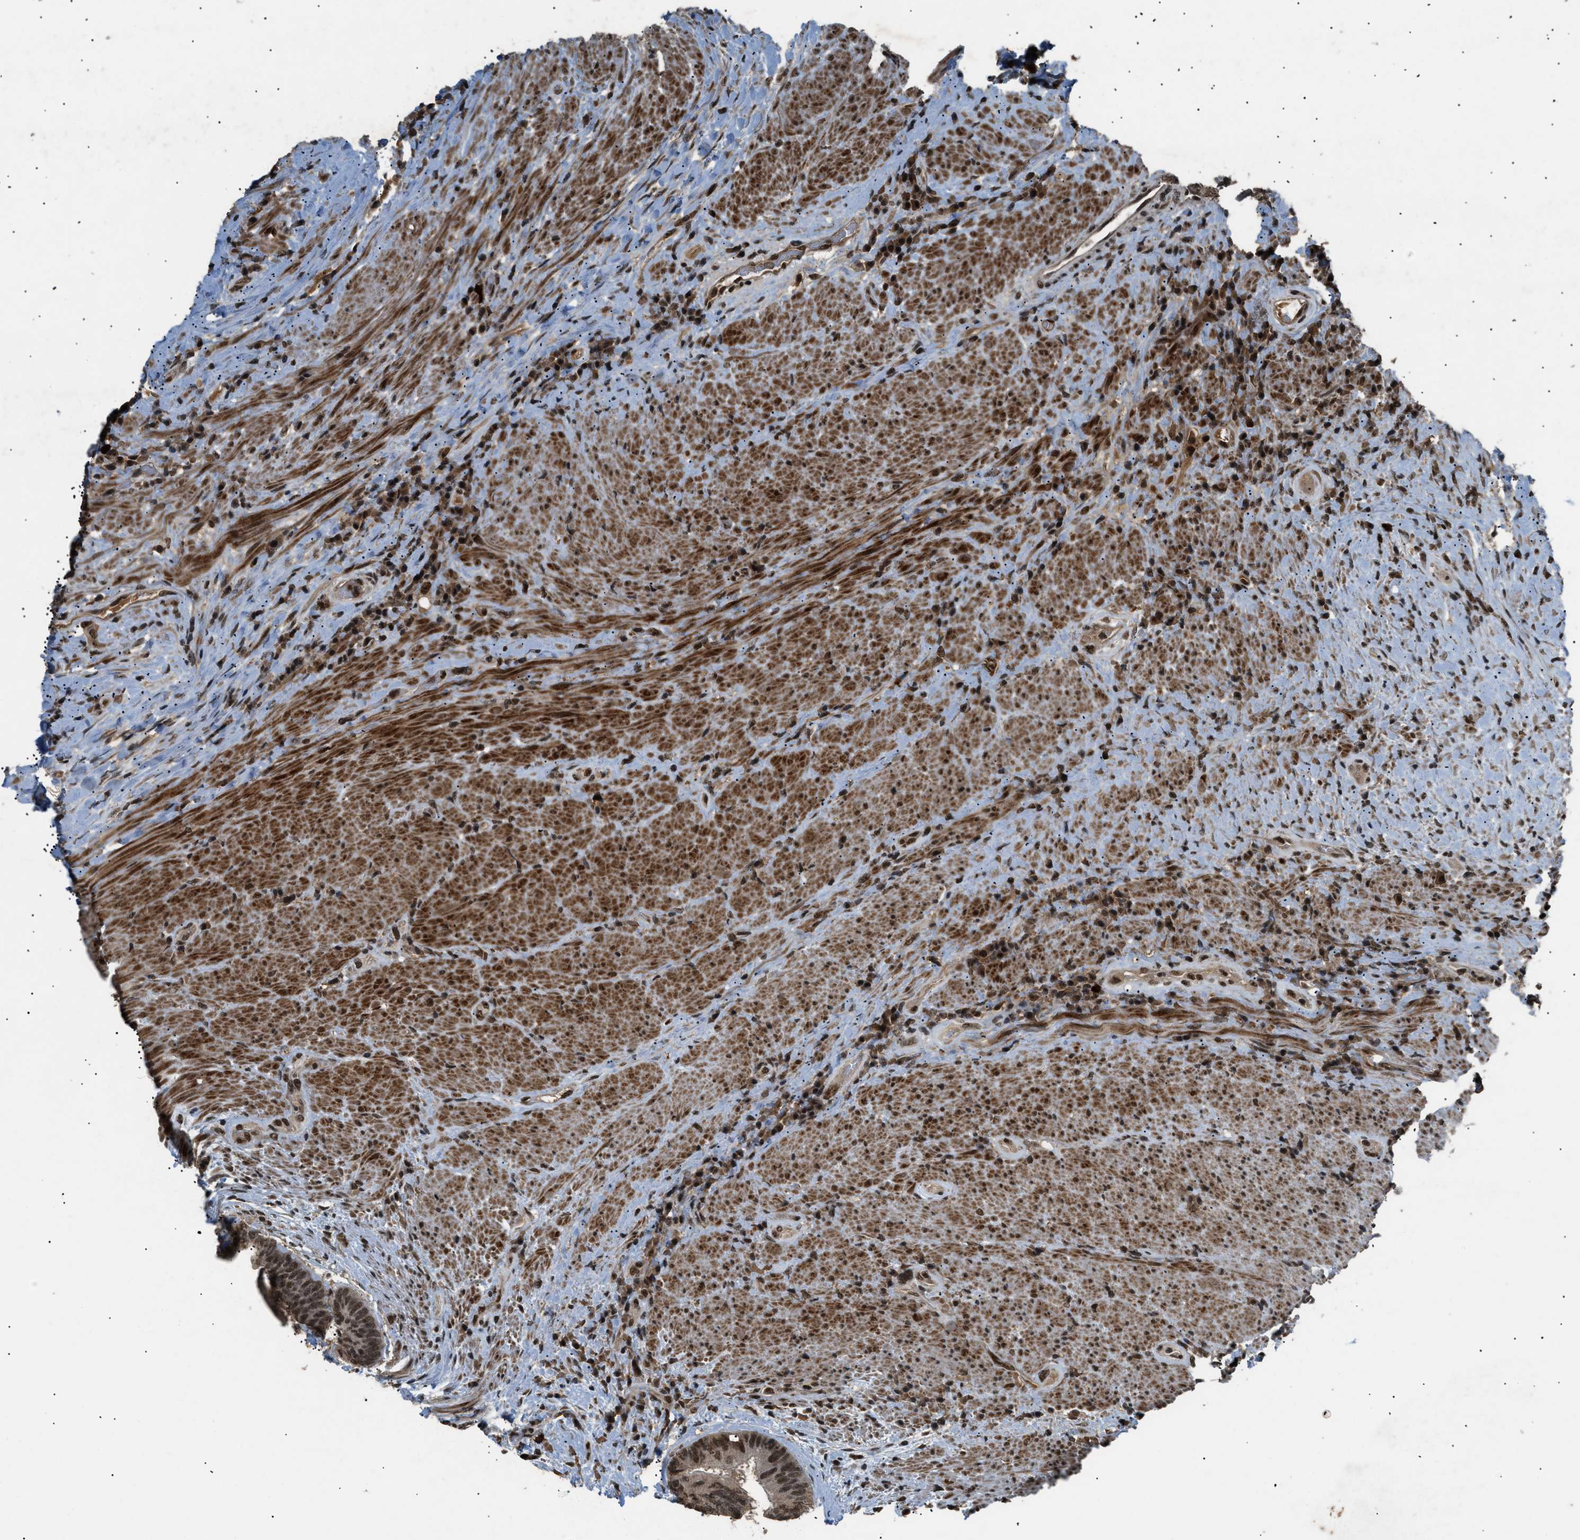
{"staining": {"intensity": "moderate", "quantity": ">75%", "location": "nuclear"}, "tissue": "colorectal cancer", "cell_type": "Tumor cells", "image_type": "cancer", "snomed": [{"axis": "morphology", "description": "Adenocarcinoma, NOS"}, {"axis": "topography", "description": "Rectum"}], "caption": "Immunohistochemistry (IHC) staining of colorectal adenocarcinoma, which reveals medium levels of moderate nuclear expression in approximately >75% of tumor cells indicating moderate nuclear protein staining. The staining was performed using DAB (brown) for protein detection and nuclei were counterstained in hematoxylin (blue).", "gene": "RBM5", "patient": {"sex": "male", "age": 72}}